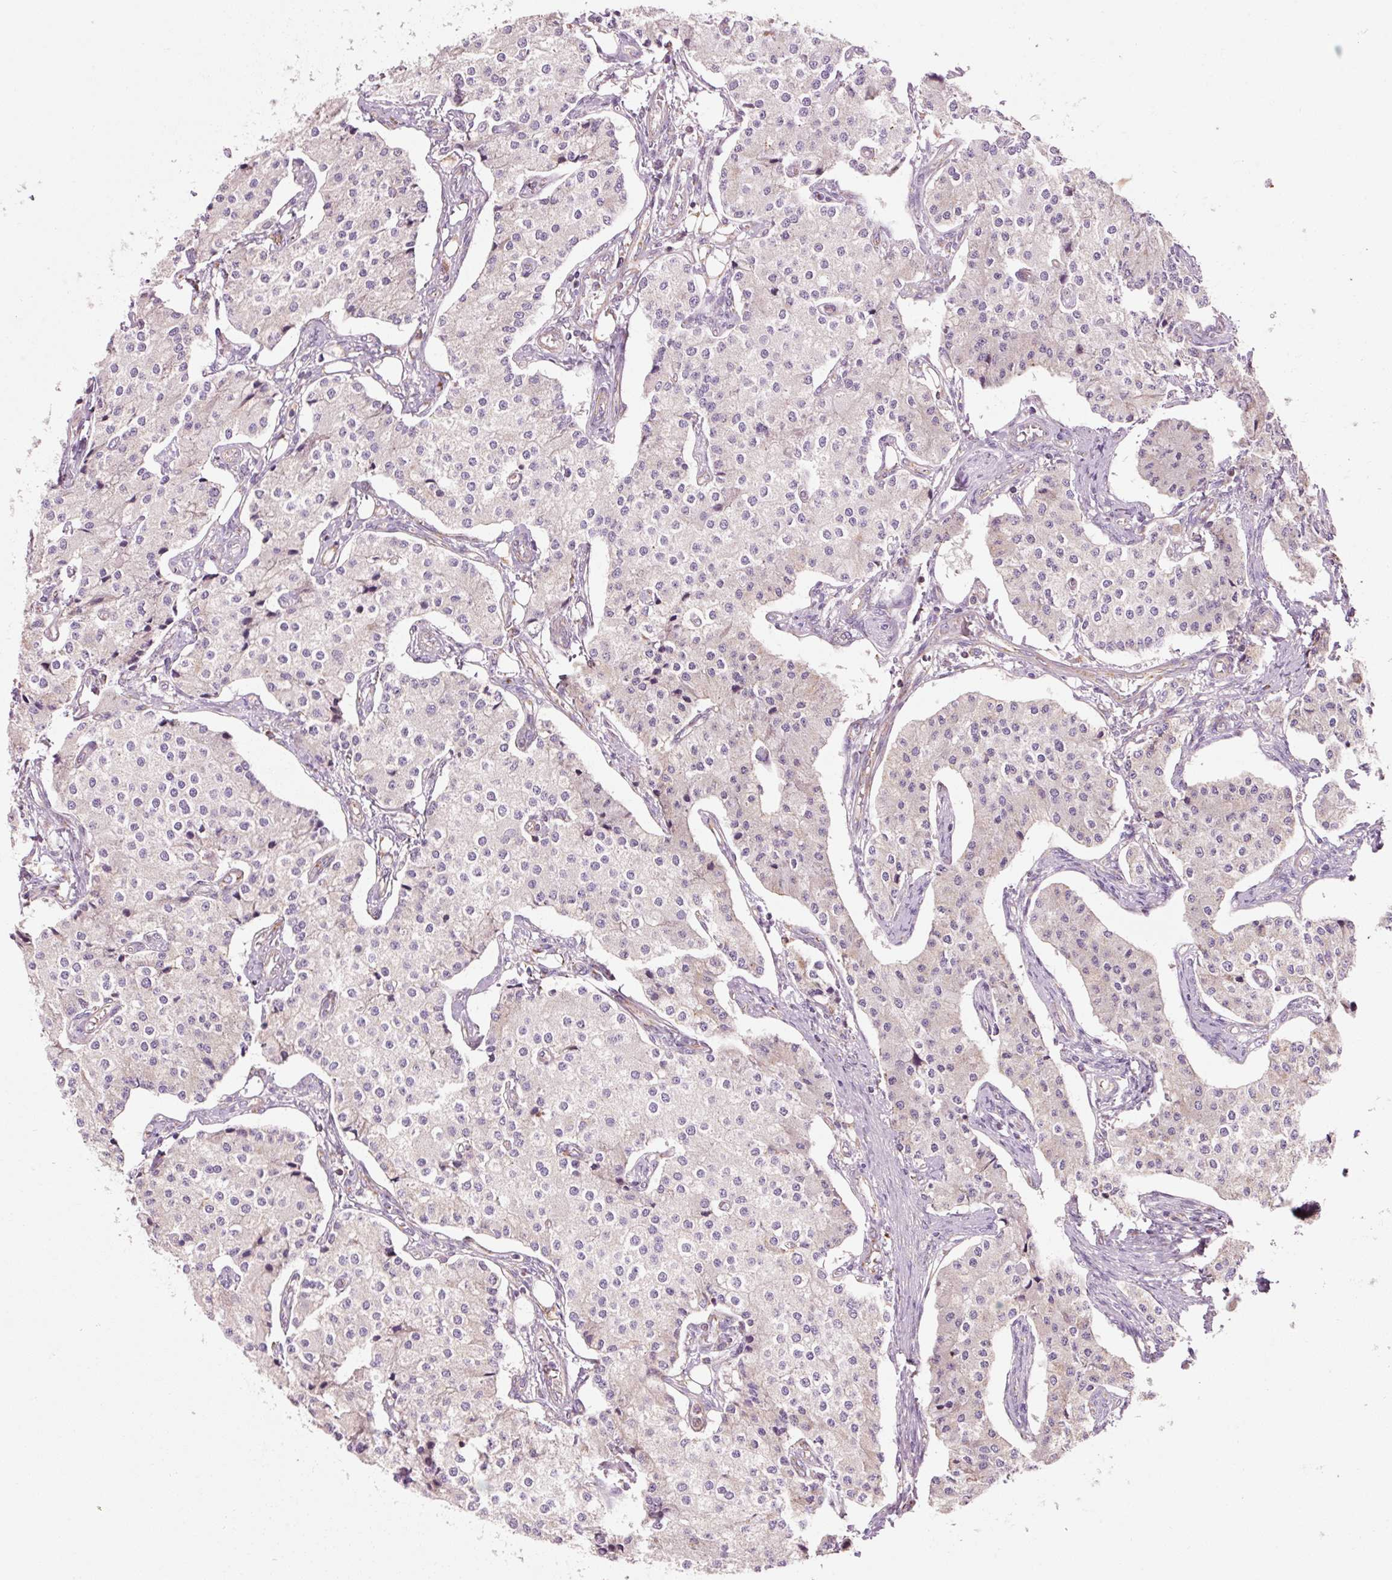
{"staining": {"intensity": "negative", "quantity": "none", "location": "none"}, "tissue": "carcinoid", "cell_type": "Tumor cells", "image_type": "cancer", "snomed": [{"axis": "morphology", "description": "Carcinoid, malignant, NOS"}, {"axis": "topography", "description": "Colon"}], "caption": "This is a micrograph of immunohistochemistry (IHC) staining of malignant carcinoid, which shows no staining in tumor cells.", "gene": "NDUFB4", "patient": {"sex": "female", "age": 52}}